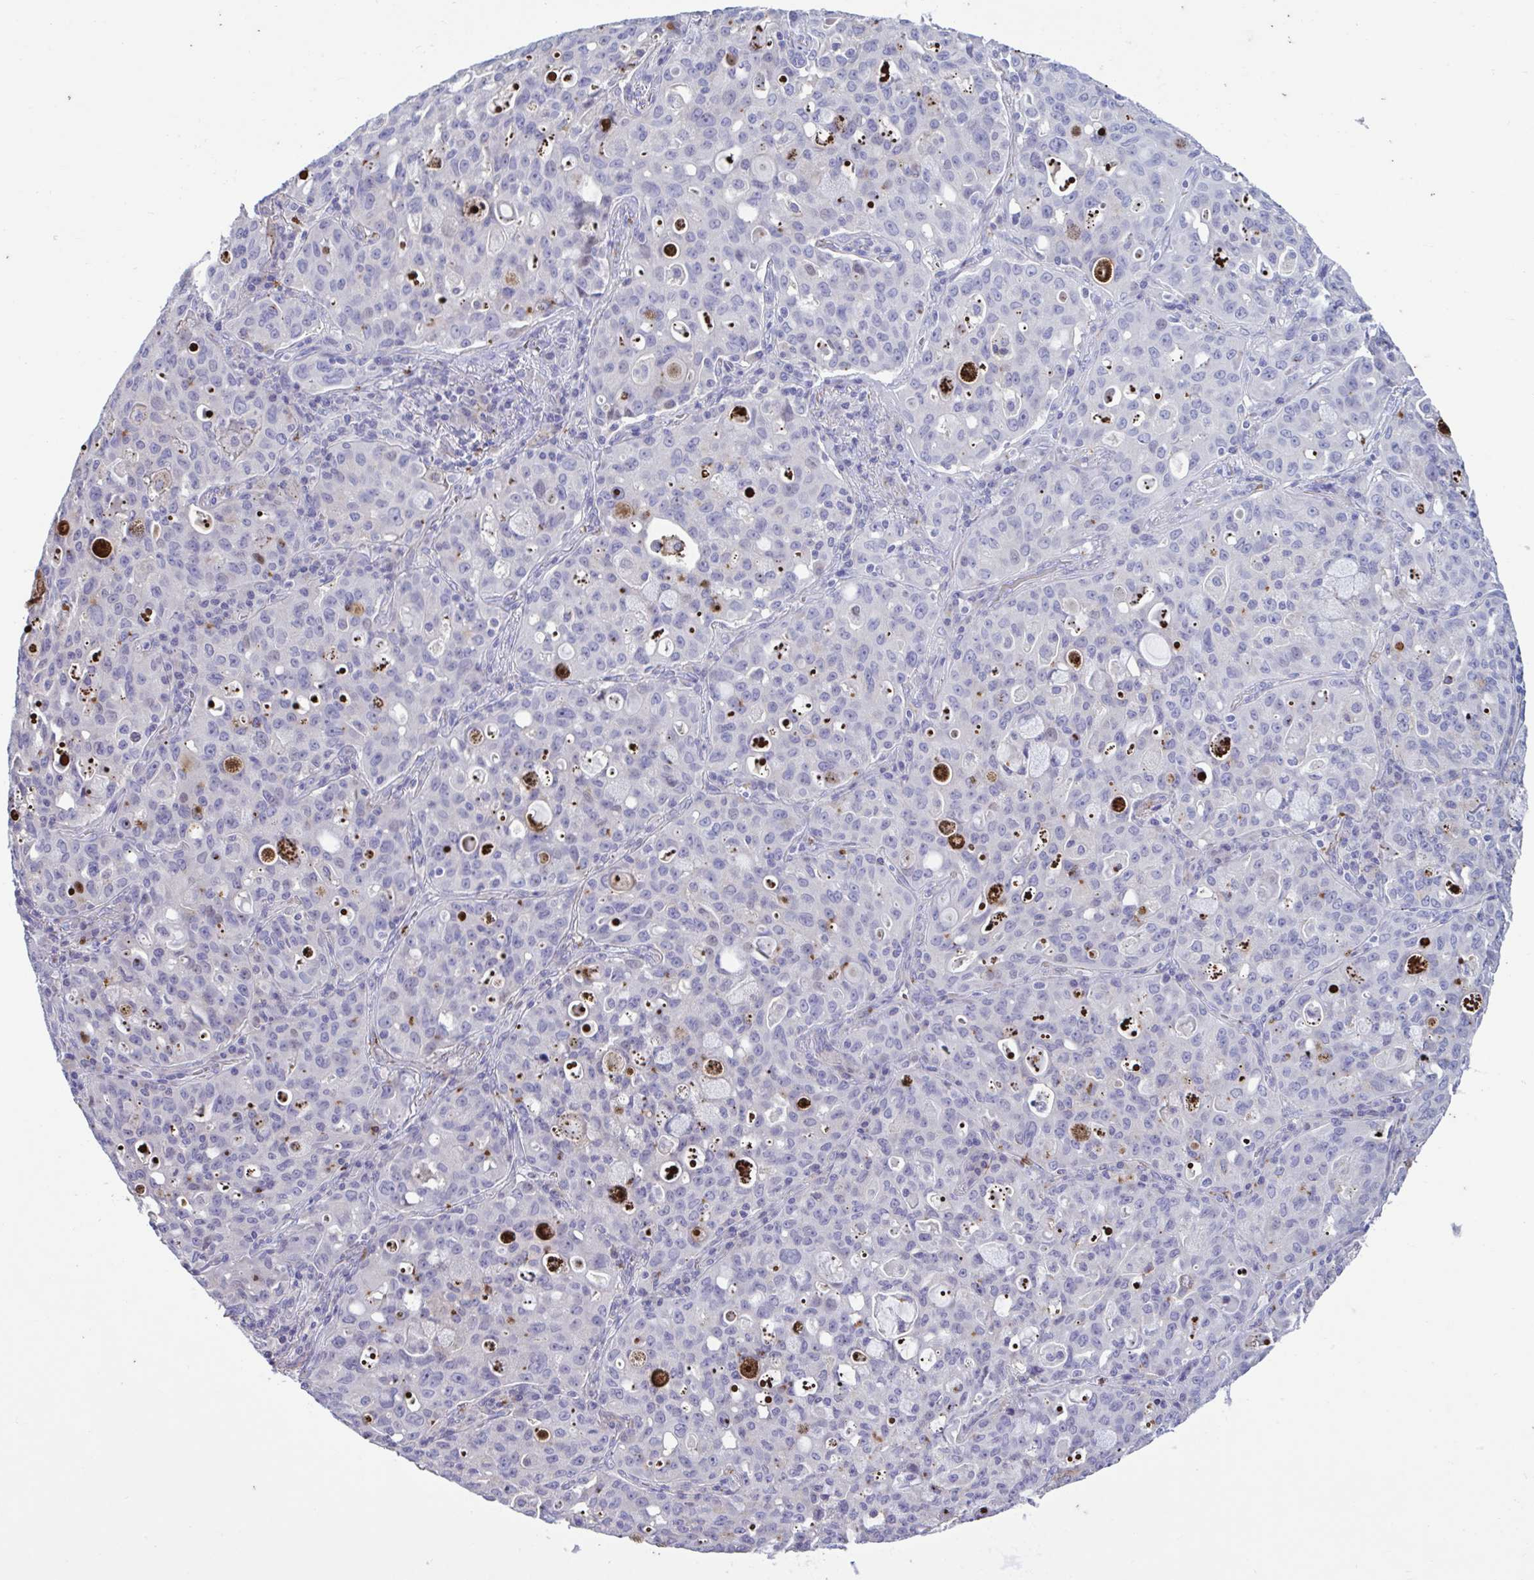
{"staining": {"intensity": "negative", "quantity": "none", "location": "none"}, "tissue": "lung cancer", "cell_type": "Tumor cells", "image_type": "cancer", "snomed": [{"axis": "morphology", "description": "Adenocarcinoma, NOS"}, {"axis": "topography", "description": "Lung"}], "caption": "Immunohistochemistry image of human adenocarcinoma (lung) stained for a protein (brown), which displays no staining in tumor cells.", "gene": "IL1R1", "patient": {"sex": "female", "age": 44}}